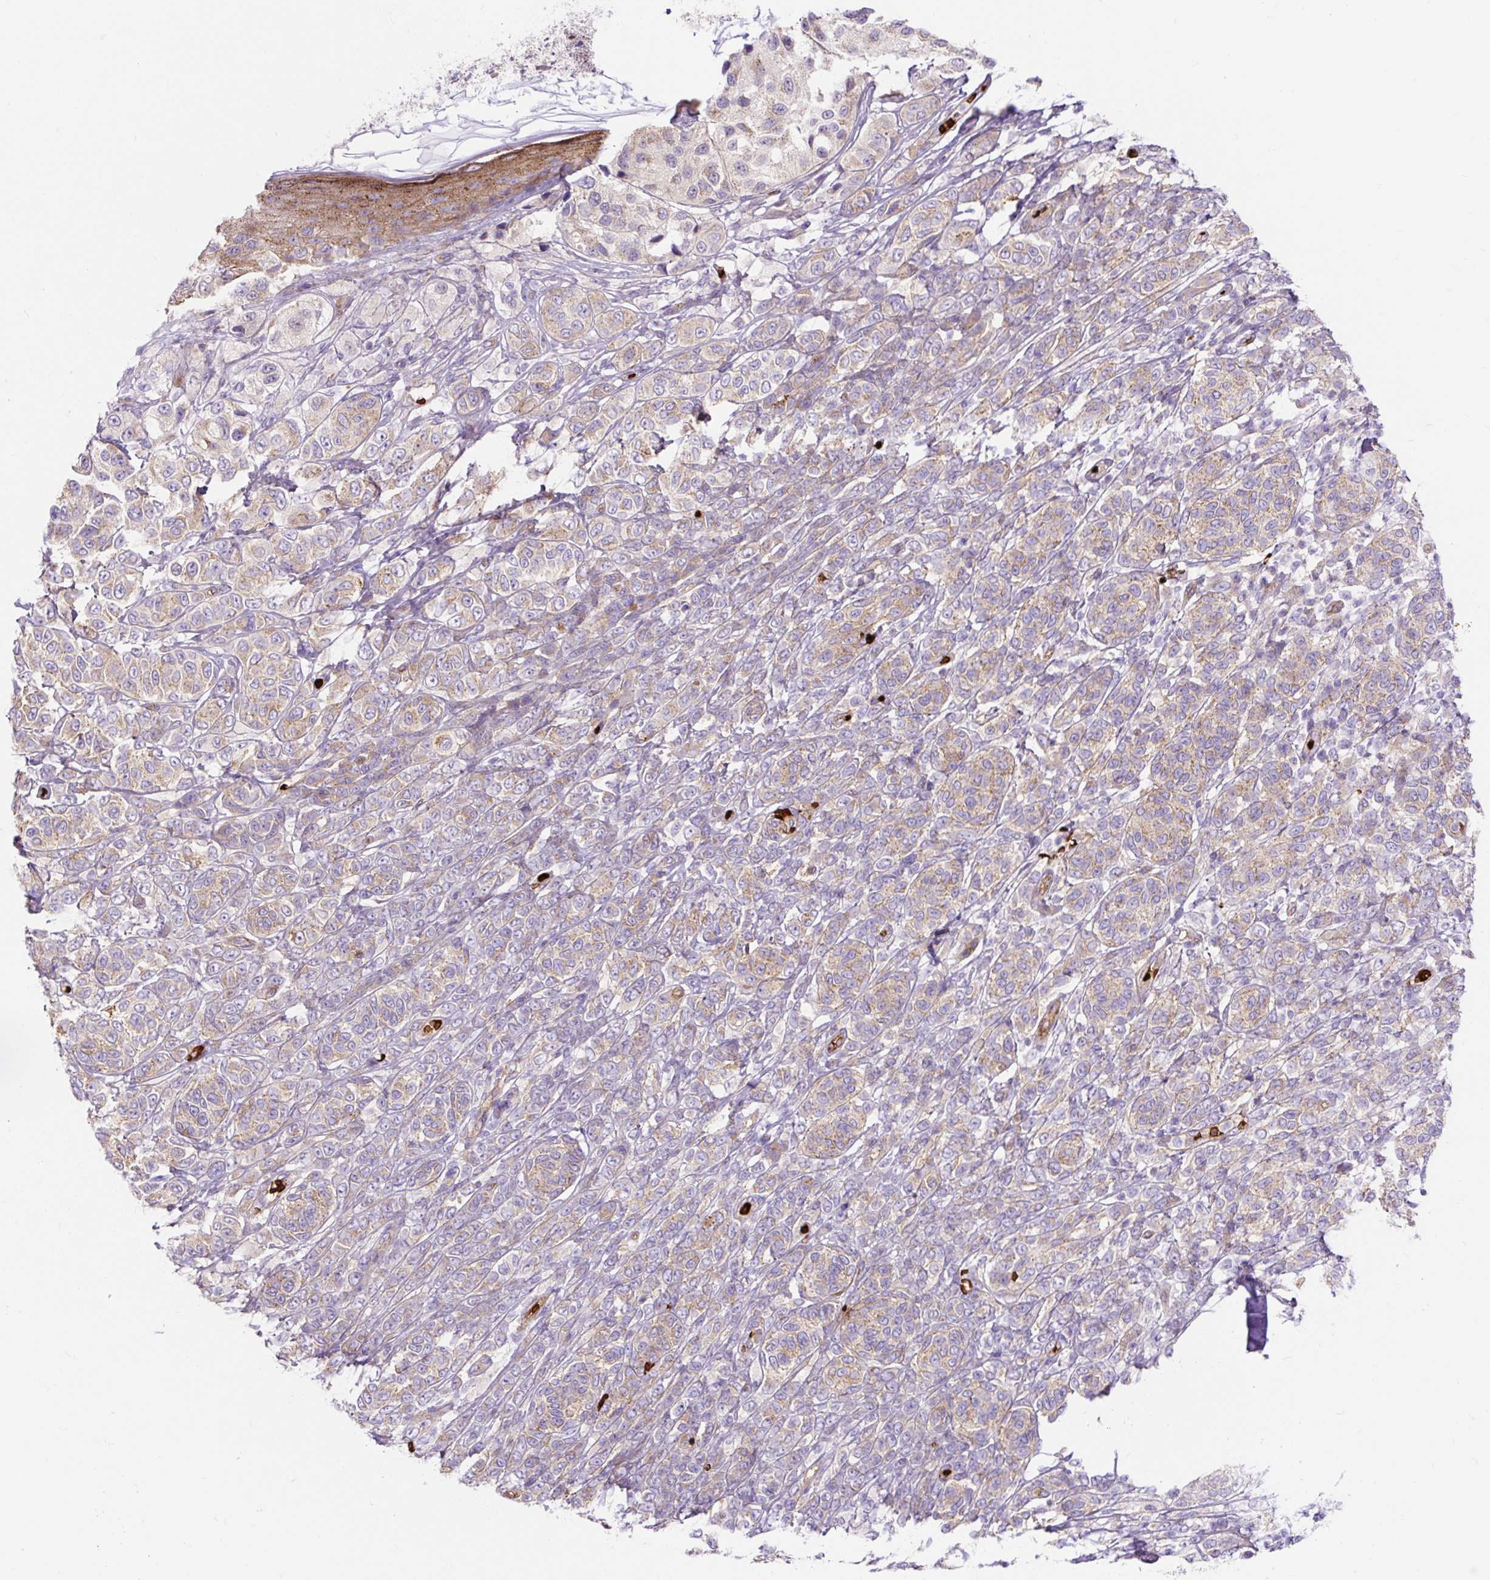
{"staining": {"intensity": "weak", "quantity": "25%-75%", "location": "cytoplasmic/membranous"}, "tissue": "melanoma", "cell_type": "Tumor cells", "image_type": "cancer", "snomed": [{"axis": "morphology", "description": "Malignant melanoma, NOS"}, {"axis": "topography", "description": "Skin"}], "caption": "IHC staining of melanoma, which shows low levels of weak cytoplasmic/membranous positivity in about 25%-75% of tumor cells indicating weak cytoplasmic/membranous protein positivity. The staining was performed using DAB (brown) for protein detection and nuclei were counterstained in hematoxylin (blue).", "gene": "HIP1R", "patient": {"sex": "male", "age": 42}}